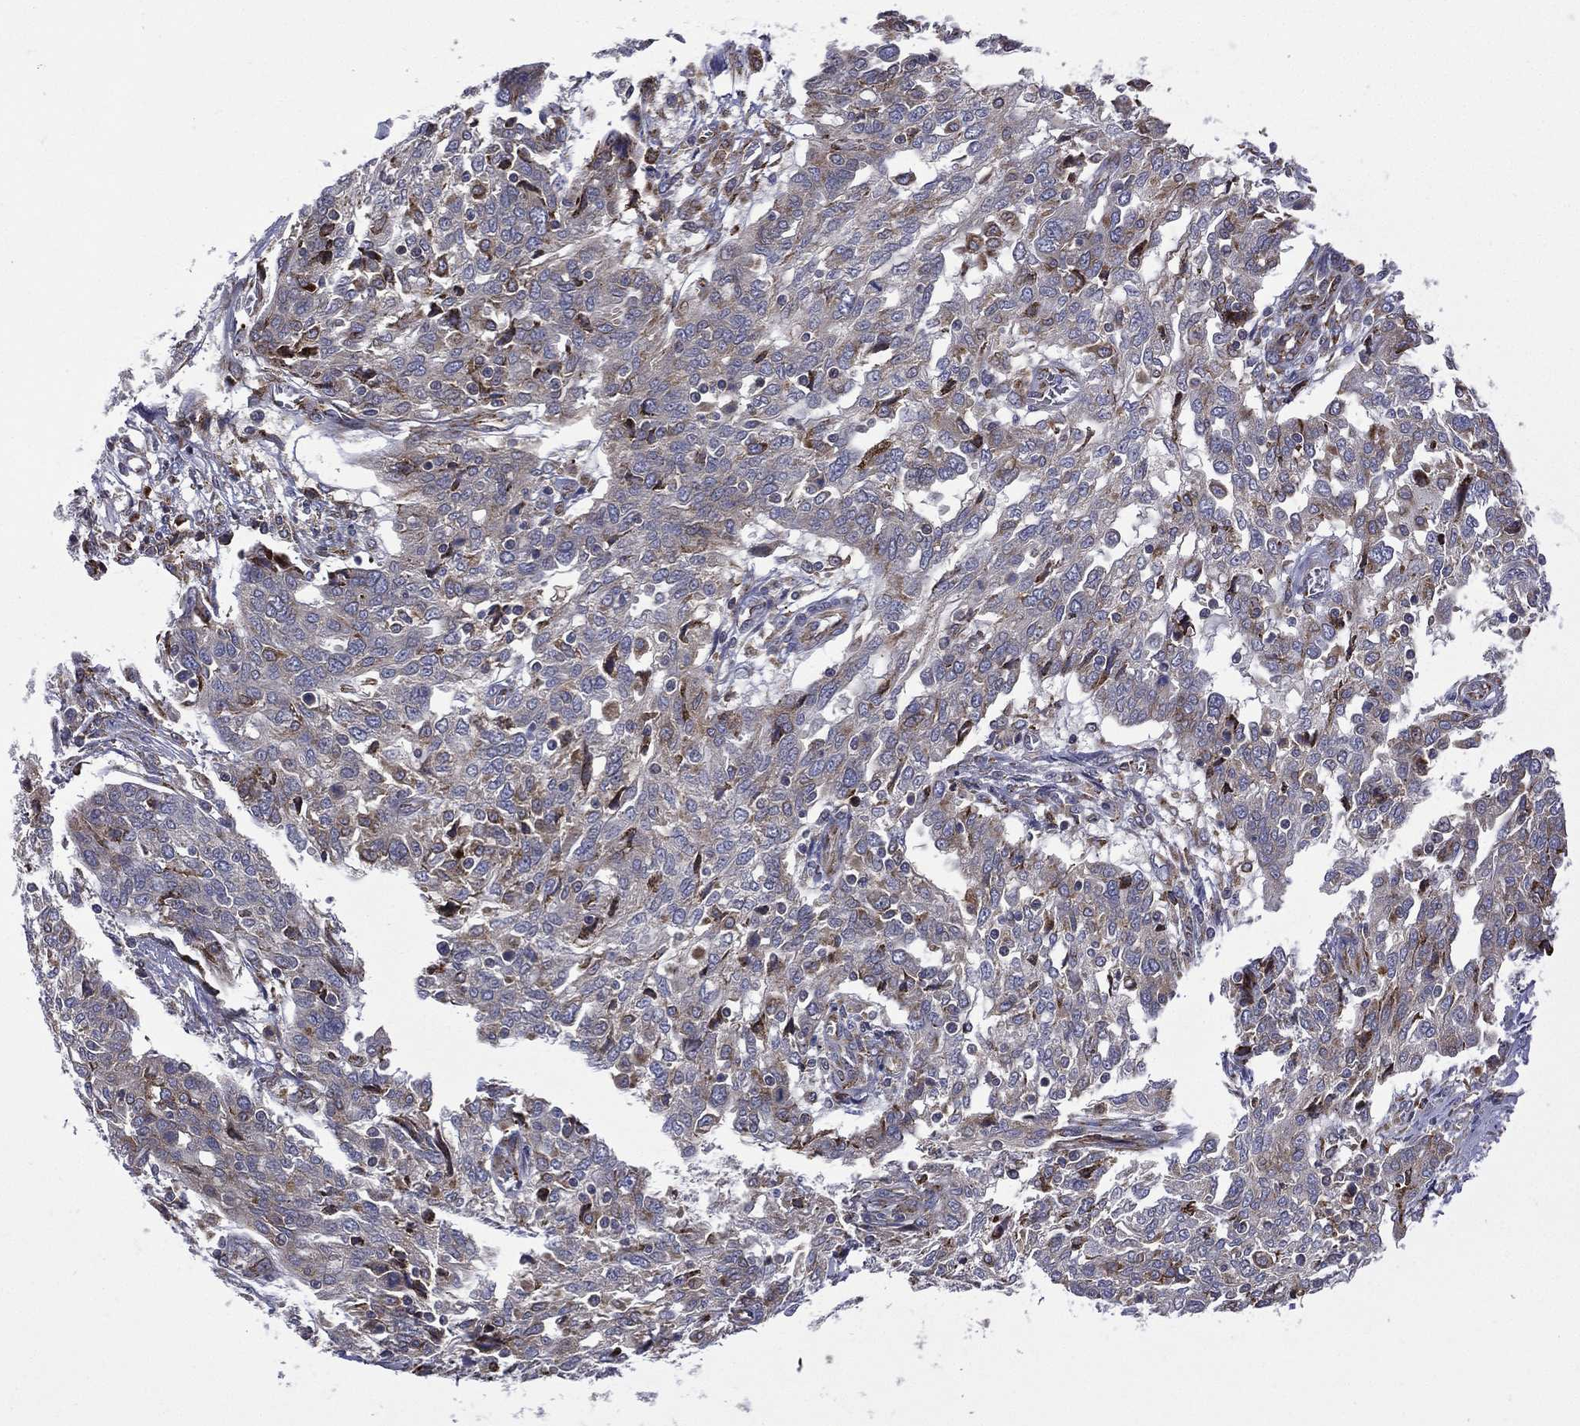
{"staining": {"intensity": "weak", "quantity": "25%-75%", "location": "cytoplasmic/membranous"}, "tissue": "ovarian cancer", "cell_type": "Tumor cells", "image_type": "cancer", "snomed": [{"axis": "morphology", "description": "Cystadenocarcinoma, serous, NOS"}, {"axis": "topography", "description": "Ovary"}], "caption": "Protein positivity by immunohistochemistry exhibits weak cytoplasmic/membranous staining in about 25%-75% of tumor cells in ovarian serous cystadenocarcinoma.", "gene": "C20orf96", "patient": {"sex": "female", "age": 67}}